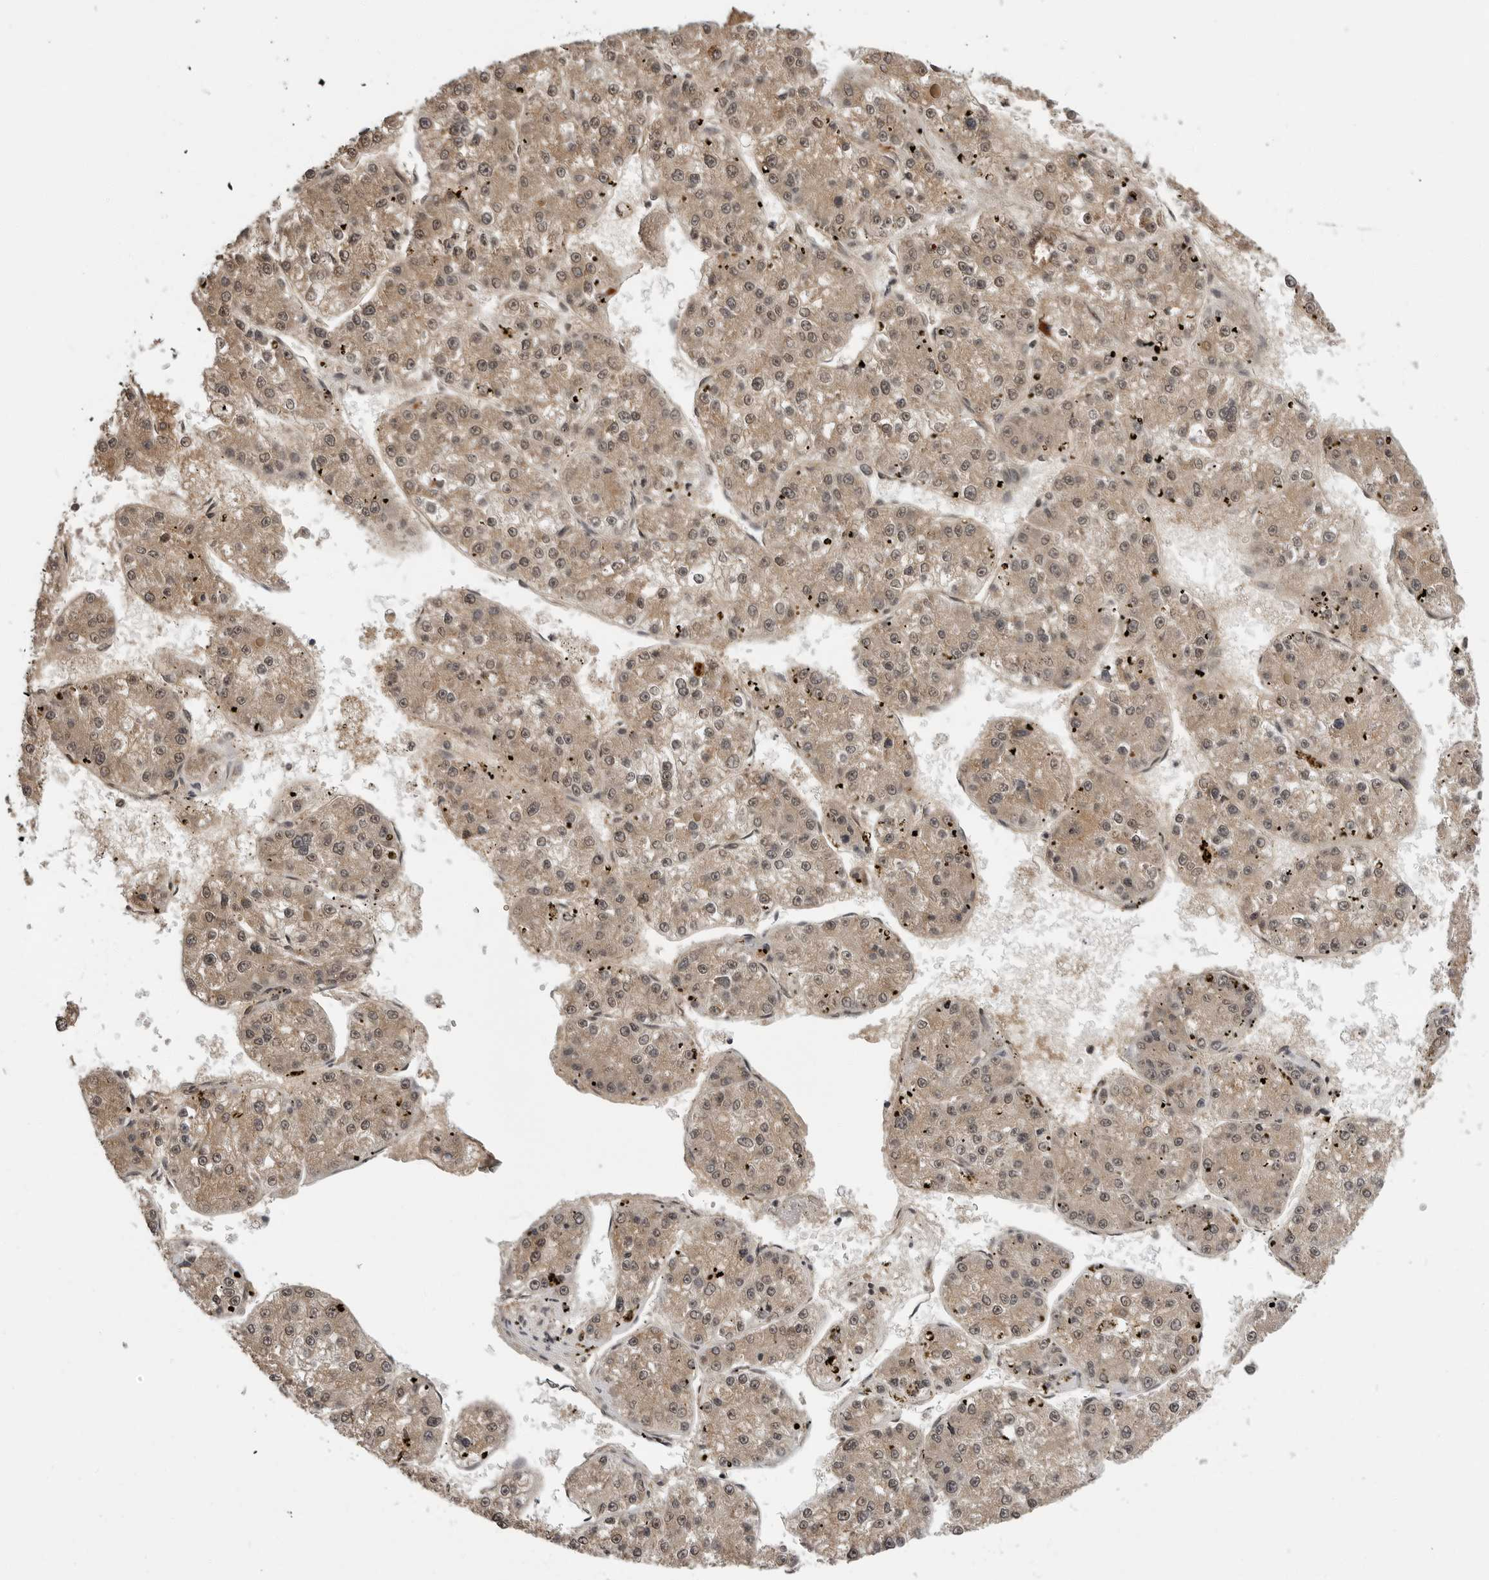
{"staining": {"intensity": "weak", "quantity": "25%-75%", "location": "cytoplasmic/membranous,nuclear"}, "tissue": "liver cancer", "cell_type": "Tumor cells", "image_type": "cancer", "snomed": [{"axis": "morphology", "description": "Carcinoma, Hepatocellular, NOS"}, {"axis": "topography", "description": "Liver"}], "caption": "Immunohistochemistry of liver cancer (hepatocellular carcinoma) shows low levels of weak cytoplasmic/membranous and nuclear expression in approximately 25%-75% of tumor cells. (IHC, brightfield microscopy, high magnification).", "gene": "IL24", "patient": {"sex": "female", "age": 73}}